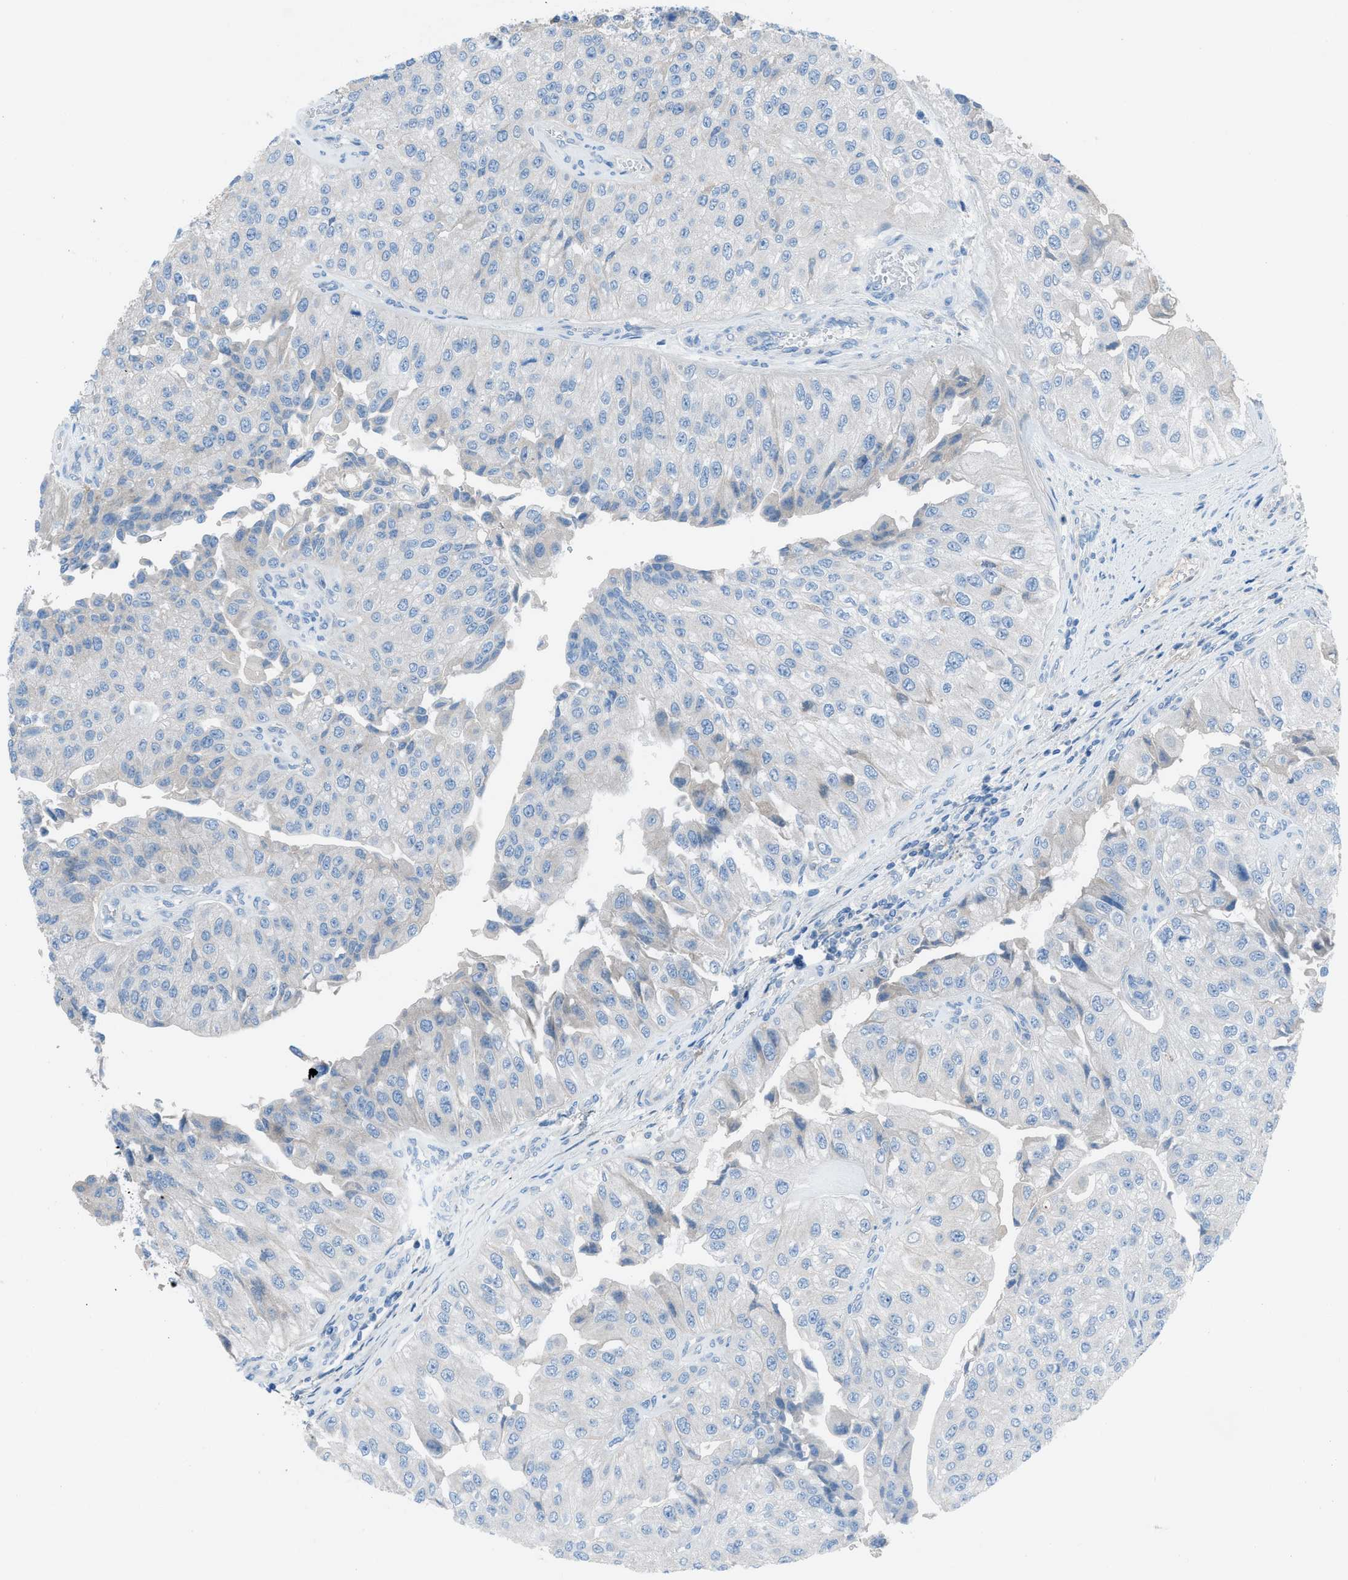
{"staining": {"intensity": "negative", "quantity": "none", "location": "none"}, "tissue": "urothelial cancer", "cell_type": "Tumor cells", "image_type": "cancer", "snomed": [{"axis": "morphology", "description": "Urothelial carcinoma, High grade"}, {"axis": "topography", "description": "Kidney"}, {"axis": "topography", "description": "Urinary bladder"}], "caption": "Immunohistochemical staining of human urothelial carcinoma (high-grade) exhibits no significant positivity in tumor cells.", "gene": "C5AR2", "patient": {"sex": "male", "age": 77}}